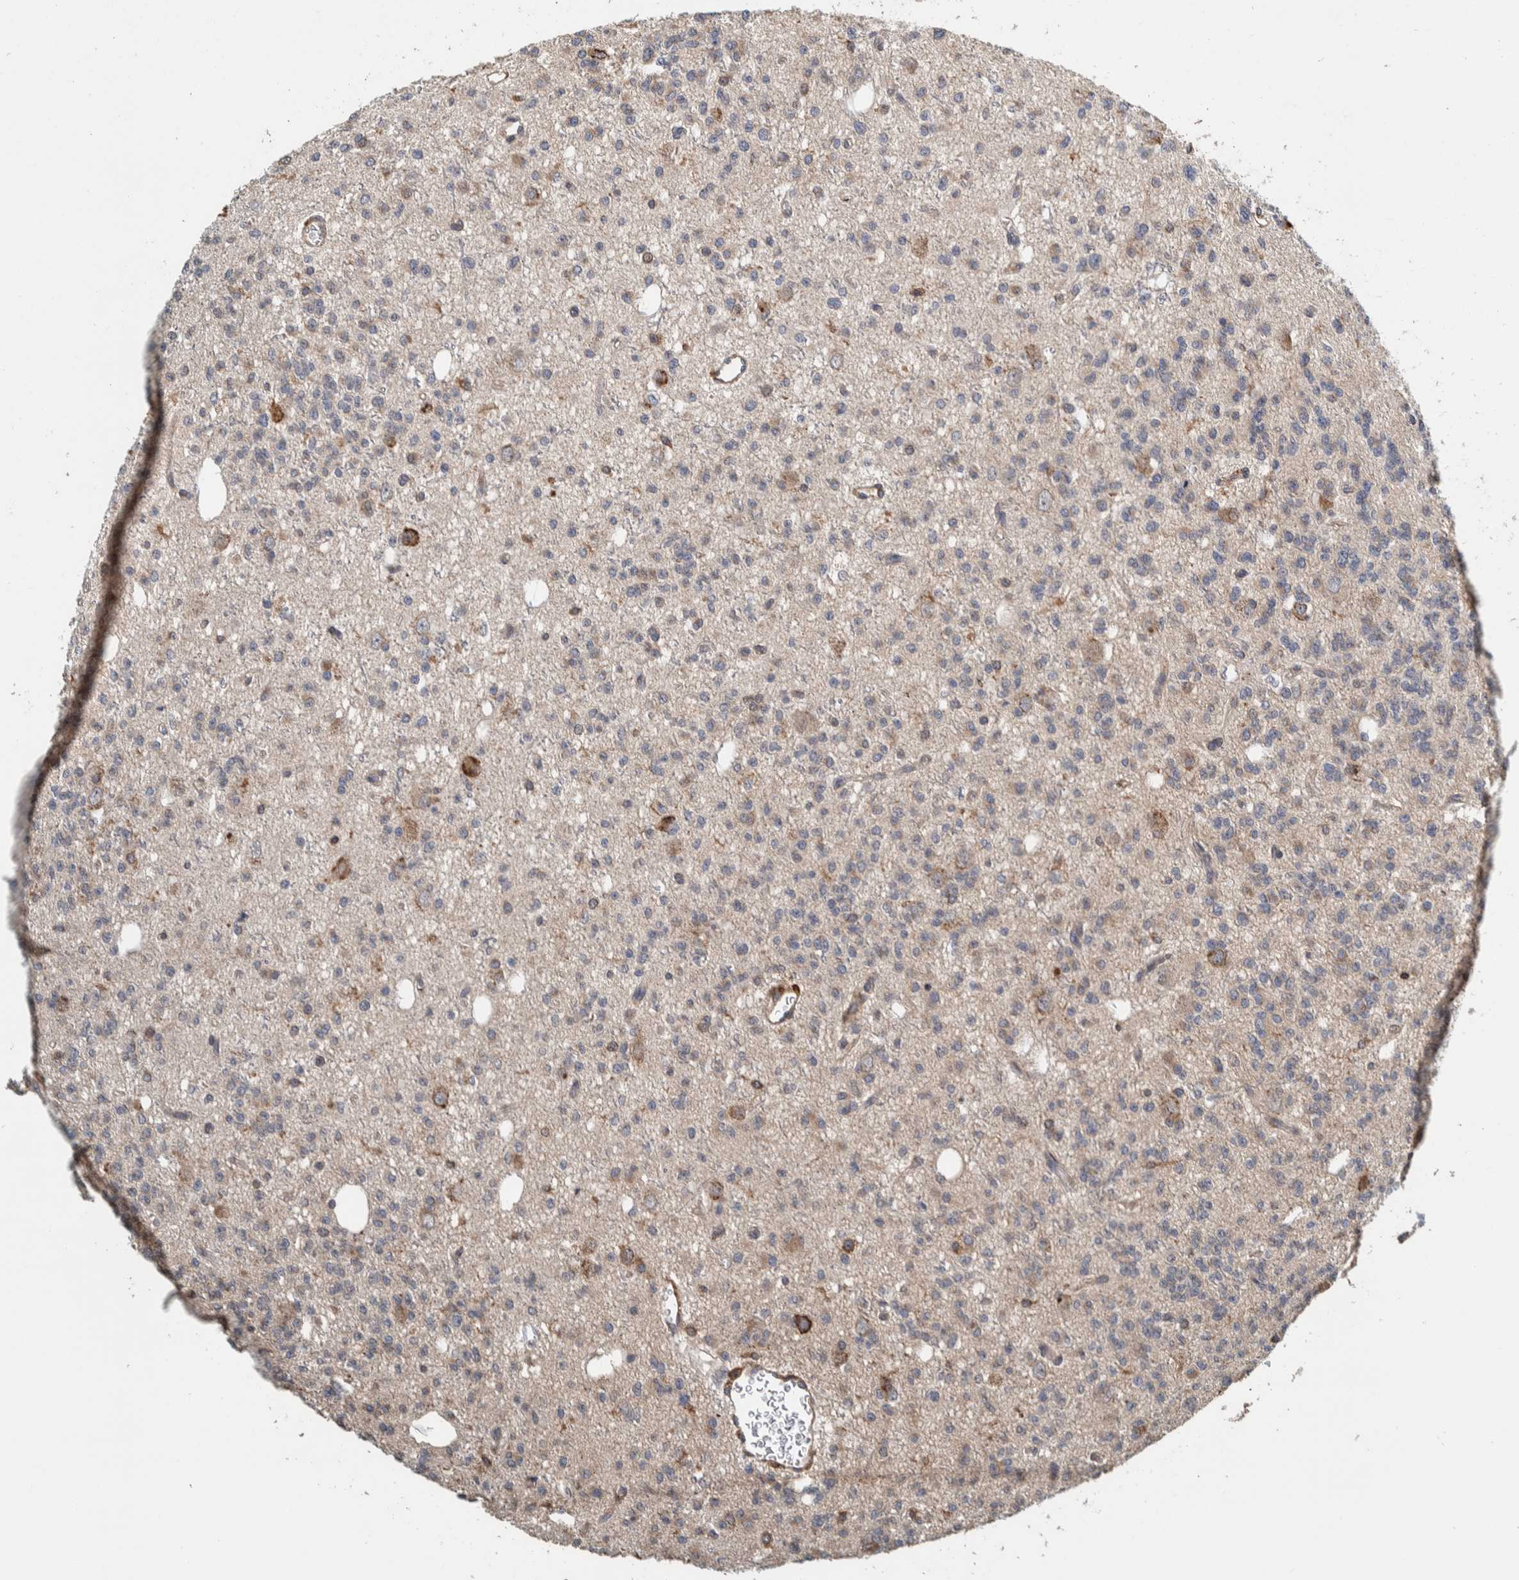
{"staining": {"intensity": "weak", "quantity": "25%-75%", "location": "cytoplasmic/membranous"}, "tissue": "glioma", "cell_type": "Tumor cells", "image_type": "cancer", "snomed": [{"axis": "morphology", "description": "Glioma, malignant, Low grade"}, {"axis": "topography", "description": "Brain"}], "caption": "A photomicrograph of malignant glioma (low-grade) stained for a protein shows weak cytoplasmic/membranous brown staining in tumor cells.", "gene": "PLA2G3", "patient": {"sex": "male", "age": 38}}